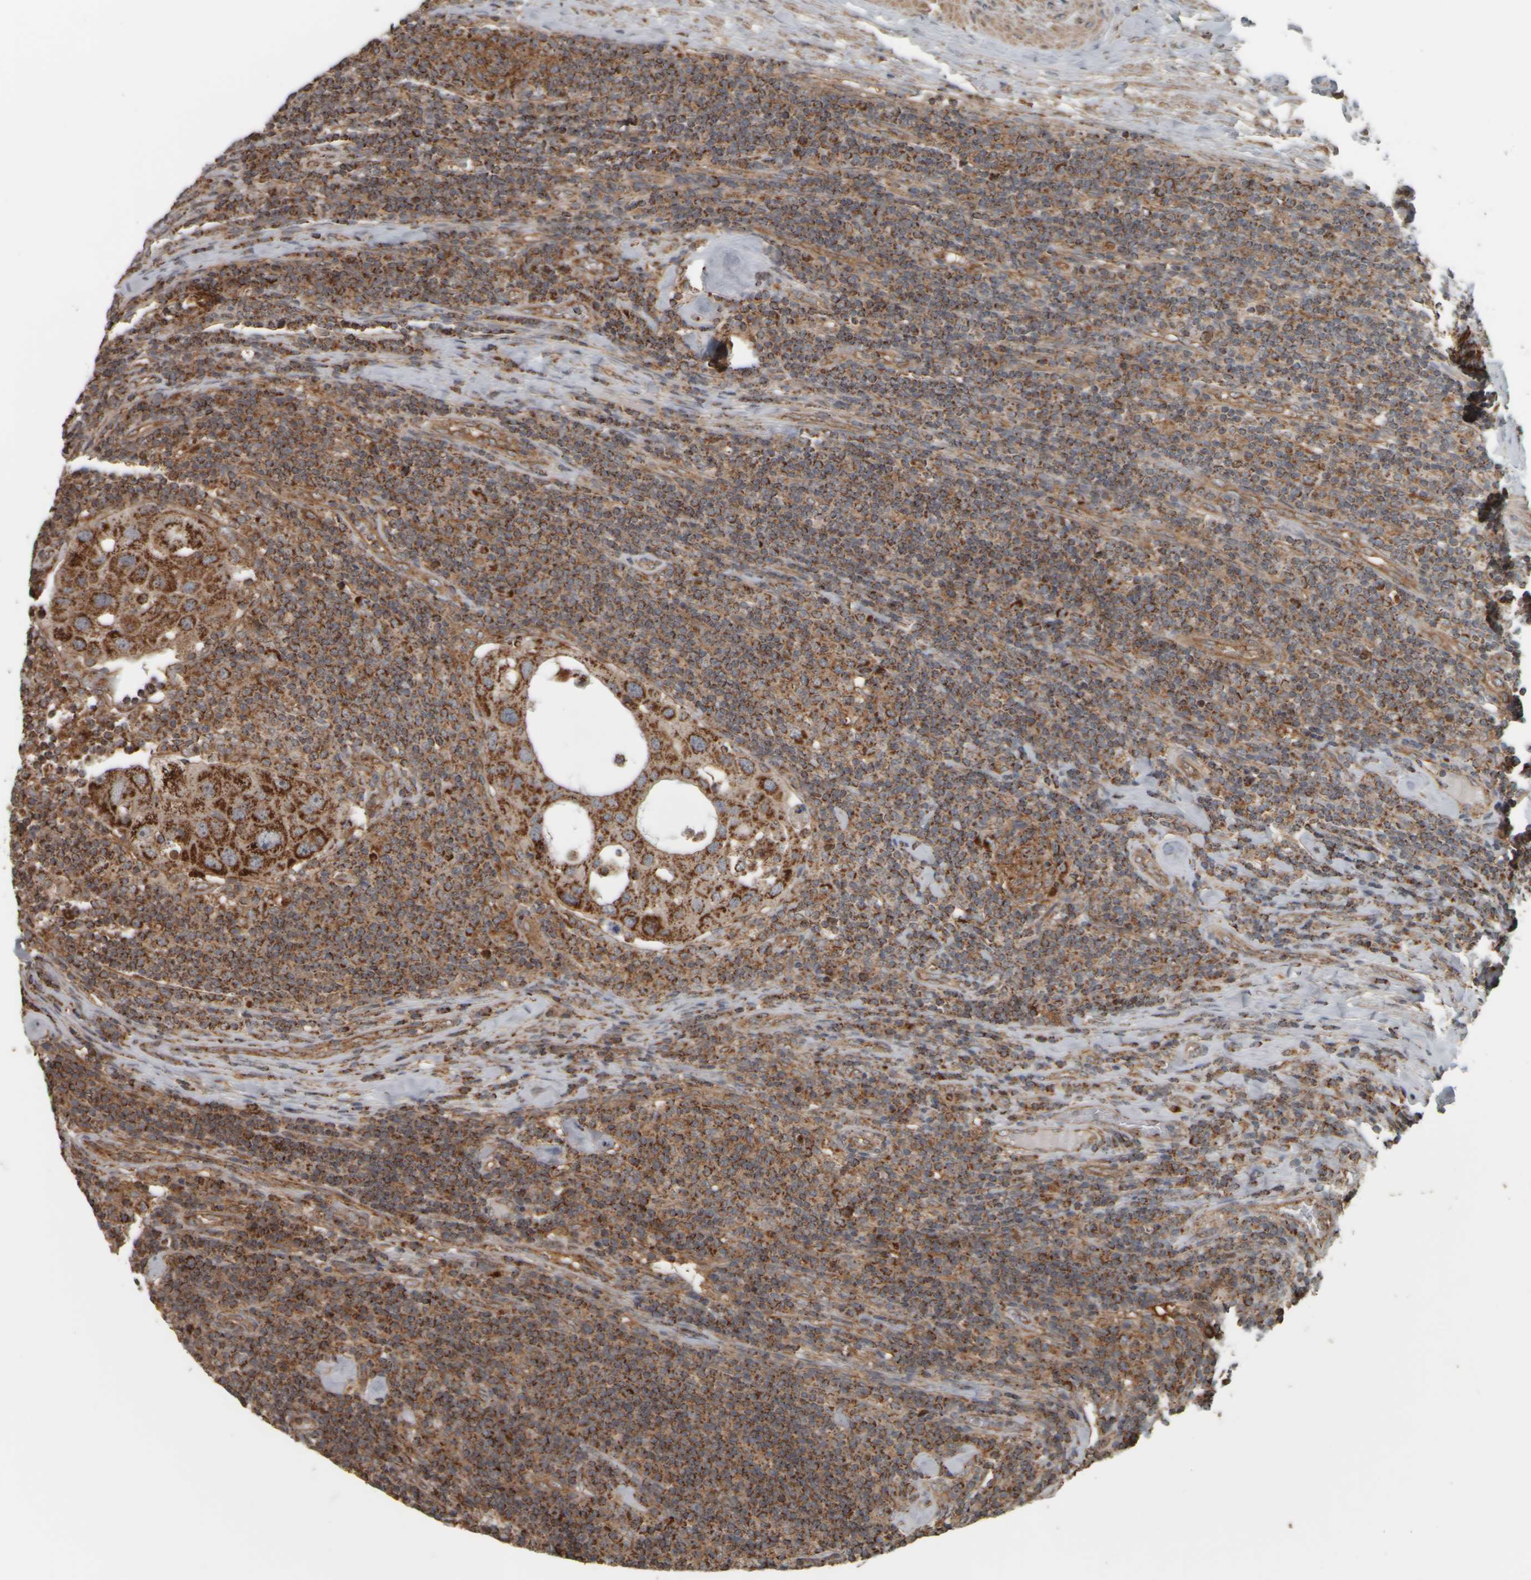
{"staining": {"intensity": "strong", "quantity": ">75%", "location": "cytoplasmic/membranous"}, "tissue": "urothelial cancer", "cell_type": "Tumor cells", "image_type": "cancer", "snomed": [{"axis": "morphology", "description": "Urothelial carcinoma, High grade"}, {"axis": "topography", "description": "Lymph node"}, {"axis": "topography", "description": "Urinary bladder"}], "caption": "Urothelial cancer stained with IHC shows strong cytoplasmic/membranous expression in approximately >75% of tumor cells.", "gene": "APBB2", "patient": {"sex": "male", "age": 51}}